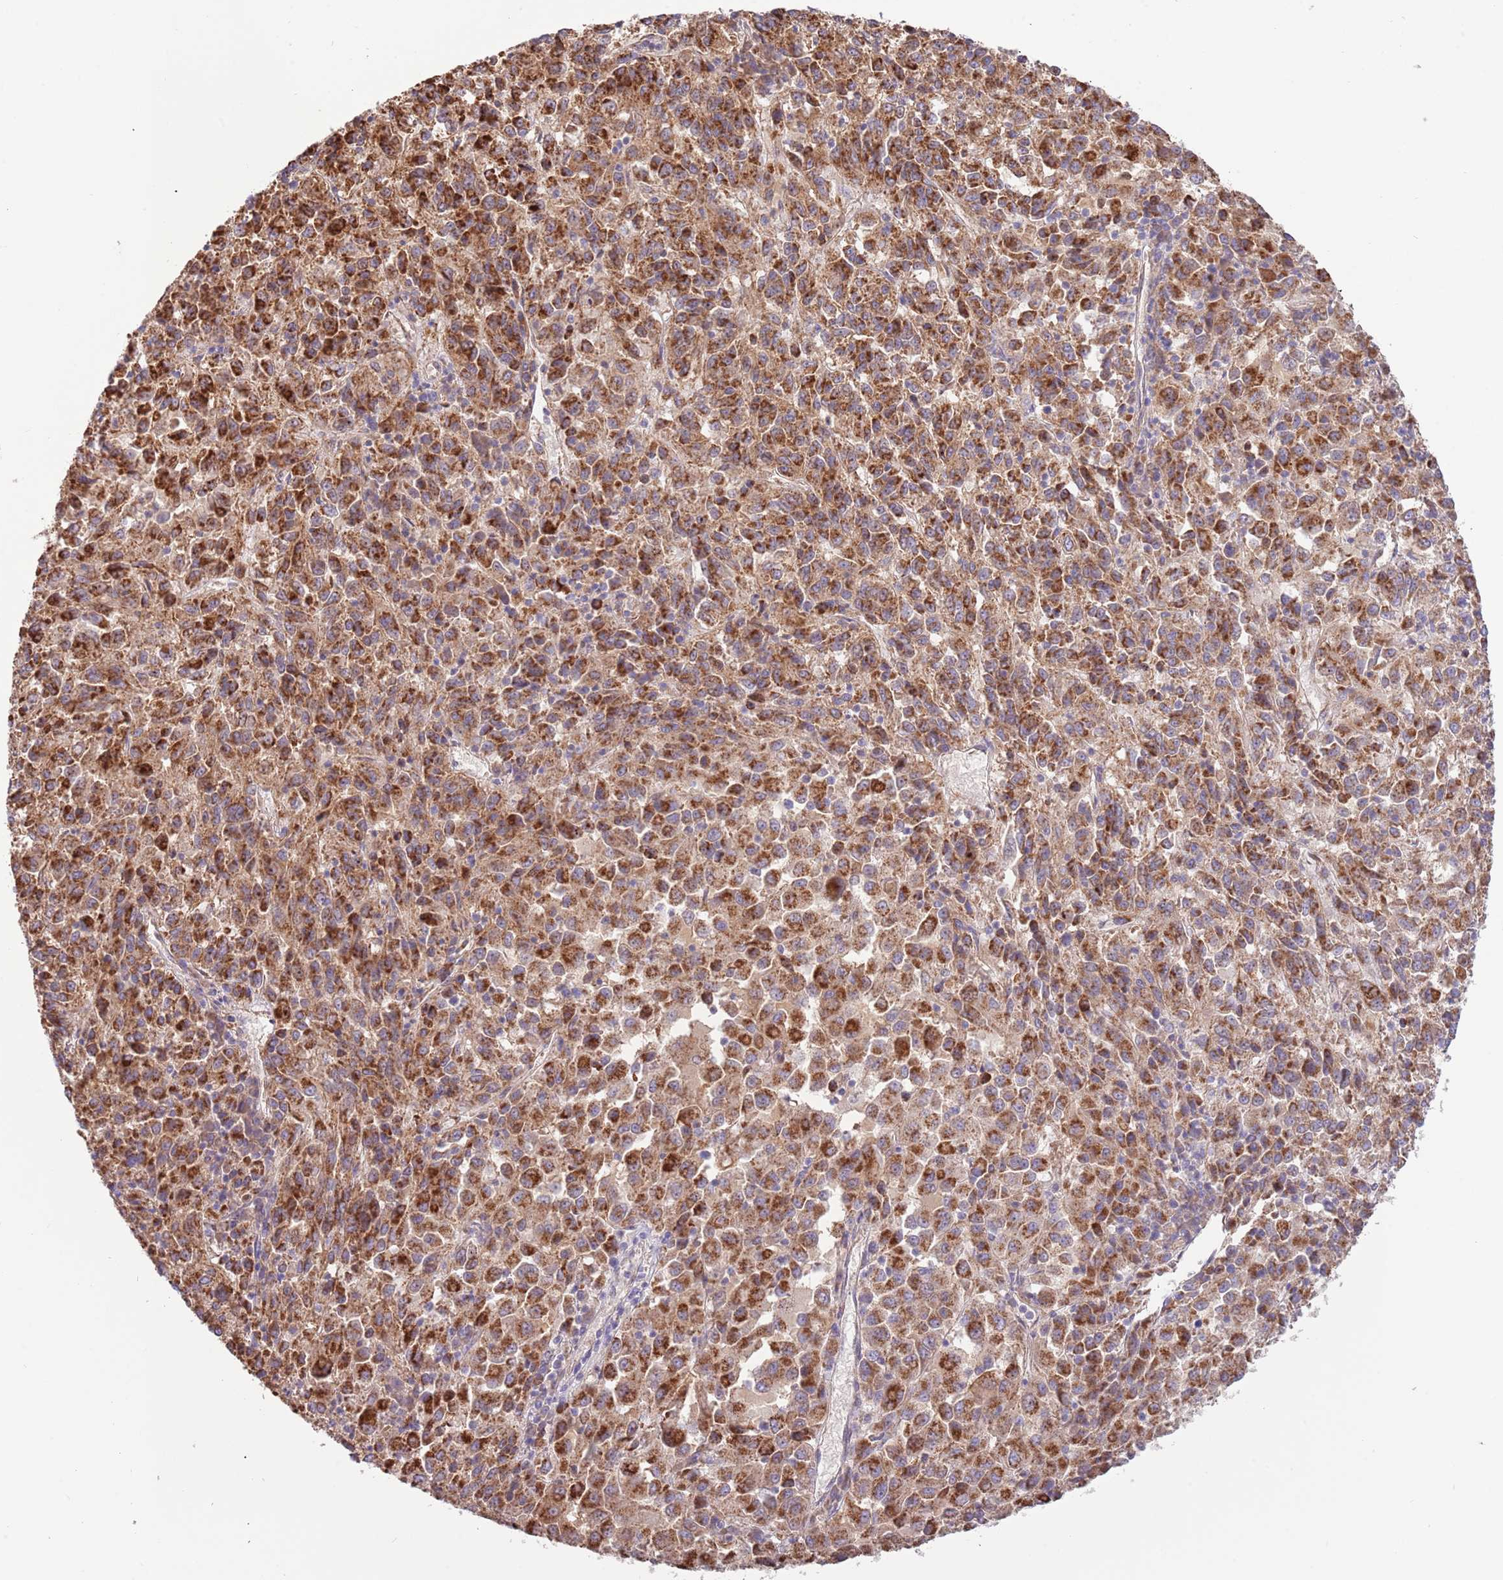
{"staining": {"intensity": "strong", "quantity": ">75%", "location": "cytoplasmic/membranous"}, "tissue": "melanoma", "cell_type": "Tumor cells", "image_type": "cancer", "snomed": [{"axis": "morphology", "description": "Malignant melanoma, Metastatic site"}, {"axis": "topography", "description": "Lung"}], "caption": "High-magnification brightfield microscopy of melanoma stained with DAB (3,3'-diaminobenzidine) (brown) and counterstained with hematoxylin (blue). tumor cells exhibit strong cytoplasmic/membranous positivity is appreciated in about>75% of cells.", "gene": "DOCK6", "patient": {"sex": "male", "age": 64}}